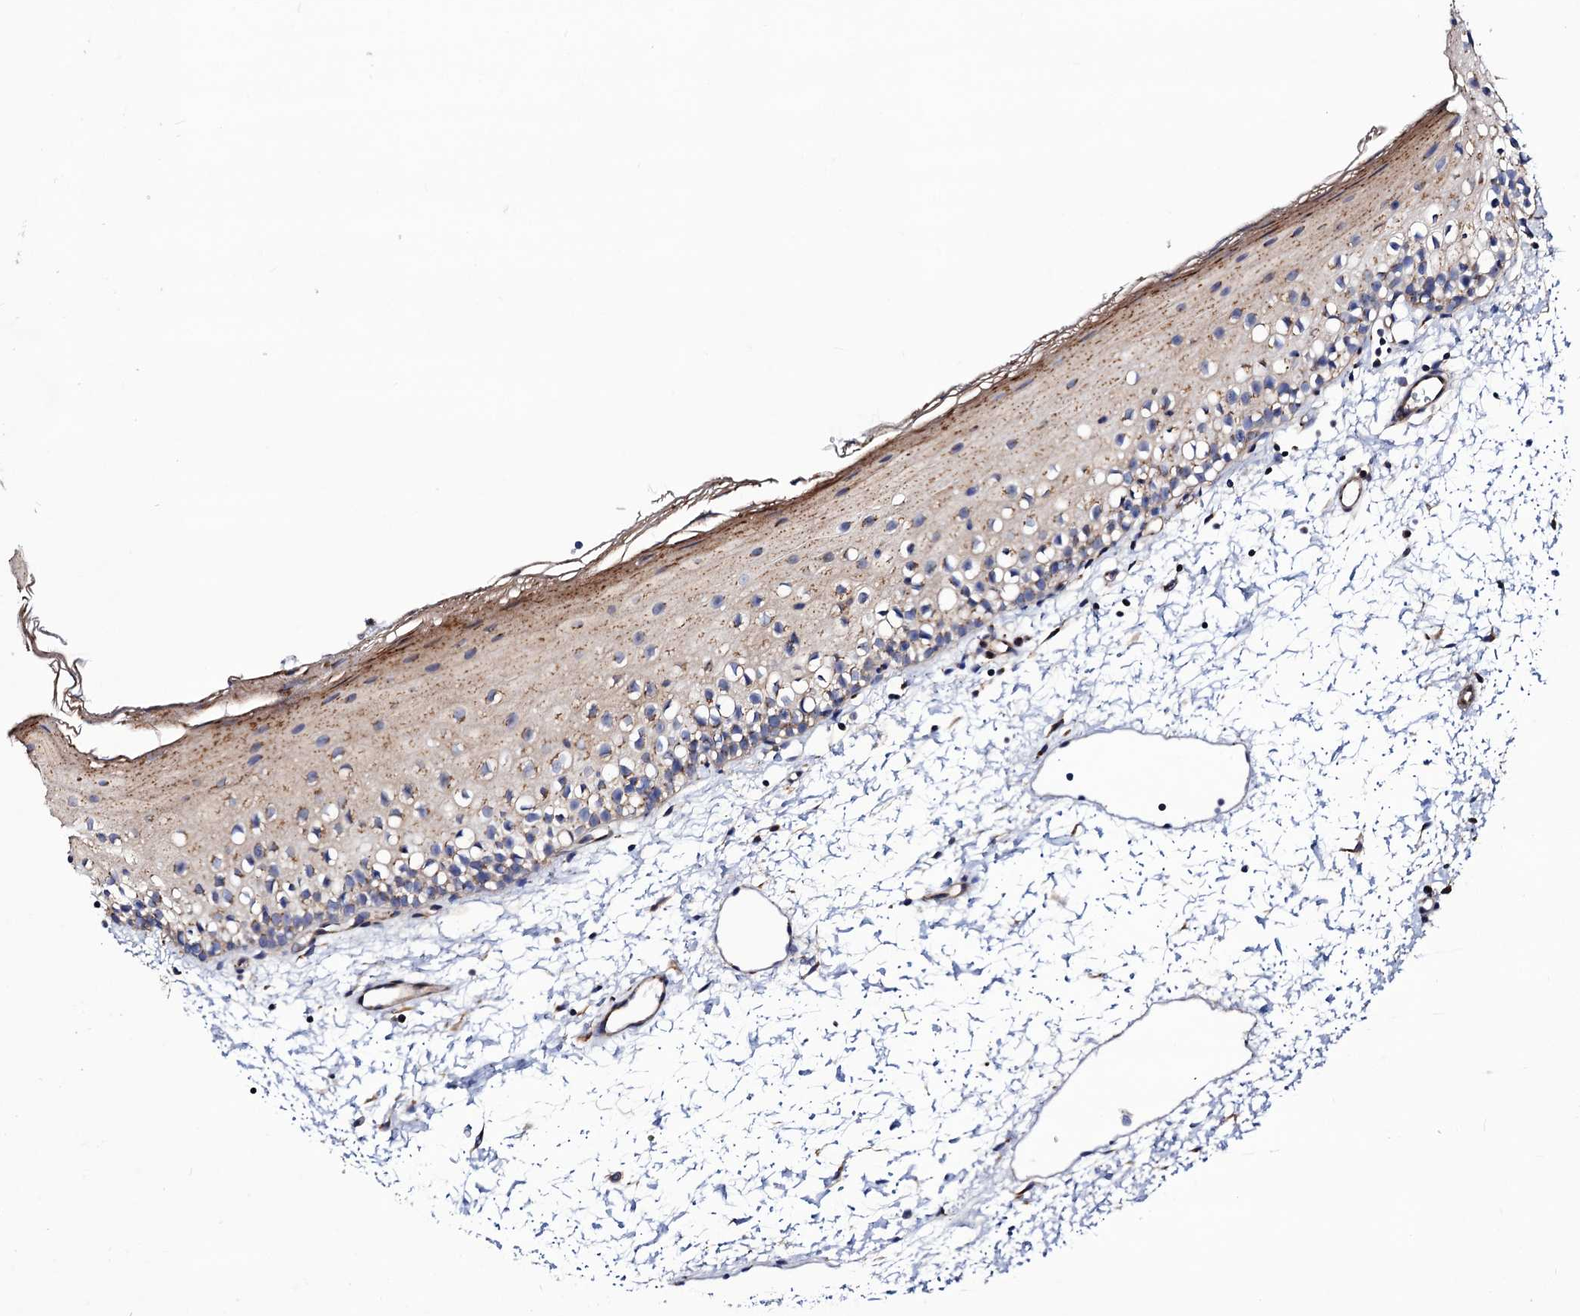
{"staining": {"intensity": "moderate", "quantity": "<25%", "location": "cytoplasmic/membranous"}, "tissue": "oral mucosa", "cell_type": "Squamous epithelial cells", "image_type": "normal", "snomed": [{"axis": "morphology", "description": "Normal tissue, NOS"}, {"axis": "topography", "description": "Oral tissue"}], "caption": "A micrograph showing moderate cytoplasmic/membranous staining in about <25% of squamous epithelial cells in unremarkable oral mucosa, as visualized by brown immunohistochemical staining.", "gene": "DYDC1", "patient": {"sex": "male", "age": 28}}